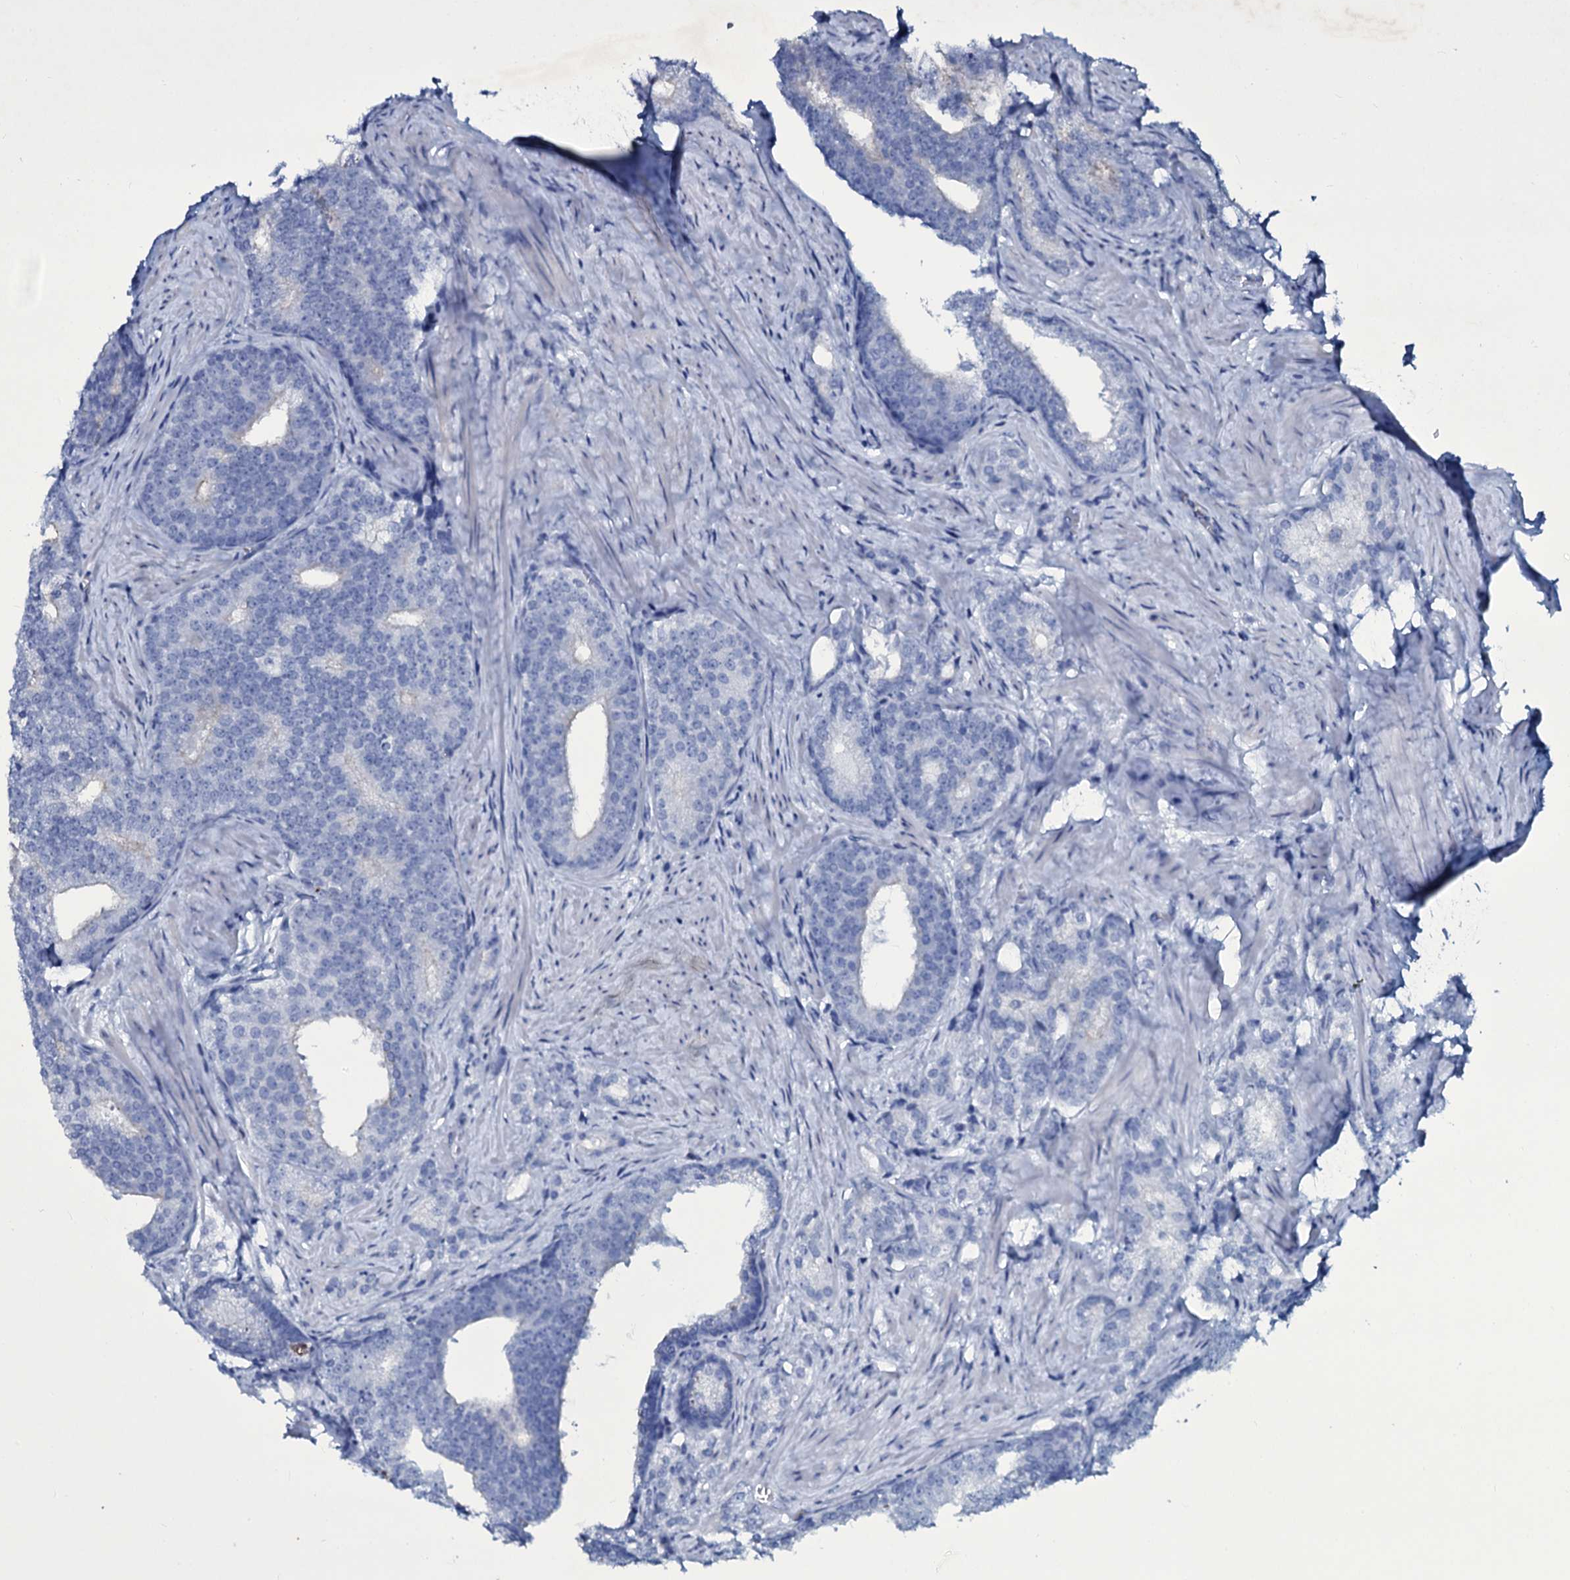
{"staining": {"intensity": "negative", "quantity": "none", "location": "none"}, "tissue": "prostate cancer", "cell_type": "Tumor cells", "image_type": "cancer", "snomed": [{"axis": "morphology", "description": "Adenocarcinoma, Low grade"}, {"axis": "topography", "description": "Prostate"}], "caption": "A photomicrograph of human prostate cancer is negative for staining in tumor cells.", "gene": "SELENOT", "patient": {"sex": "male", "age": 71}}